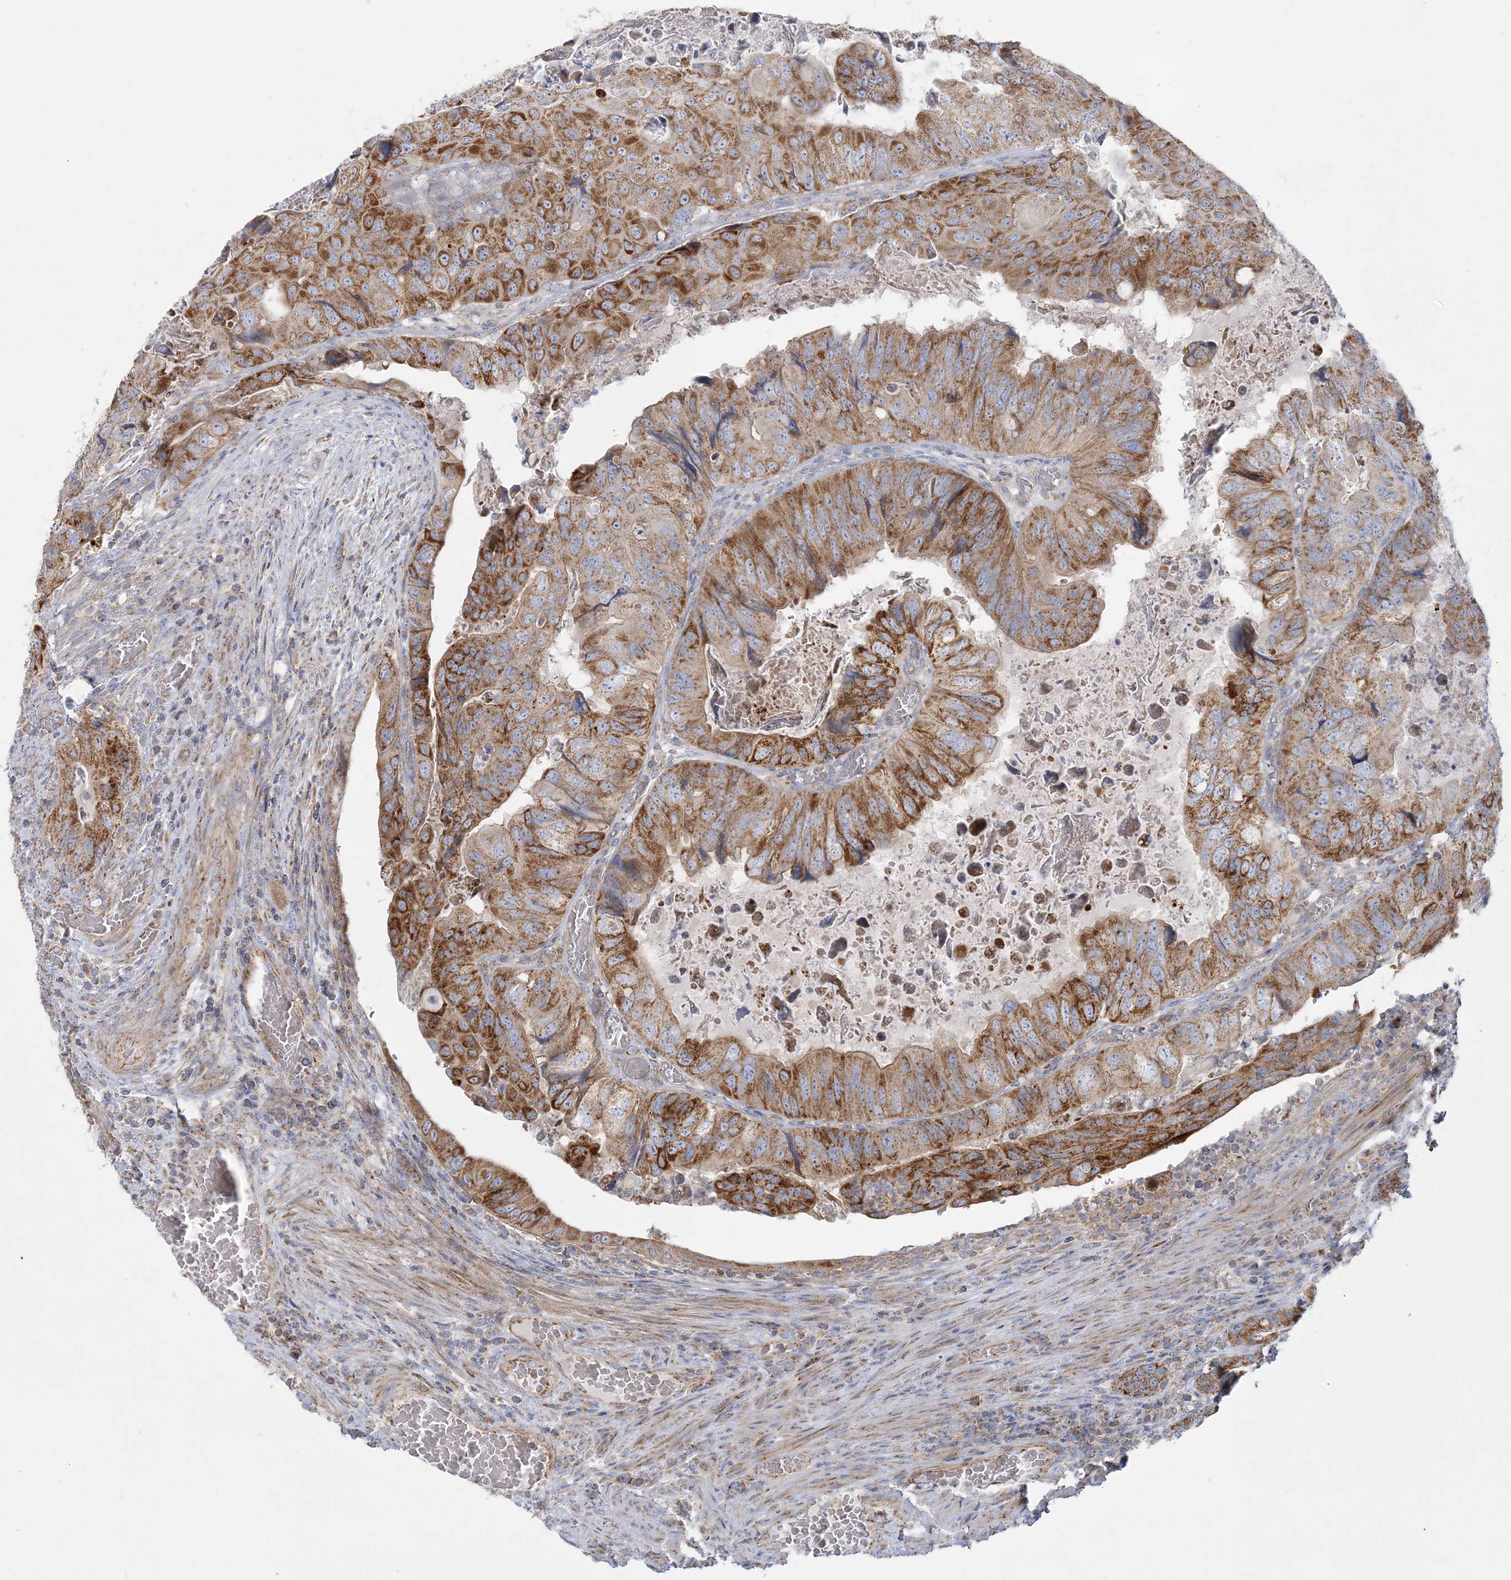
{"staining": {"intensity": "moderate", "quantity": ">75%", "location": "cytoplasmic/membranous"}, "tissue": "colorectal cancer", "cell_type": "Tumor cells", "image_type": "cancer", "snomed": [{"axis": "morphology", "description": "Adenocarcinoma, NOS"}, {"axis": "topography", "description": "Rectum"}], "caption": "Tumor cells exhibit medium levels of moderate cytoplasmic/membranous positivity in approximately >75% of cells in human colorectal adenocarcinoma. (IHC, brightfield microscopy, high magnification).", "gene": "TBC1D14", "patient": {"sex": "male", "age": 63}}